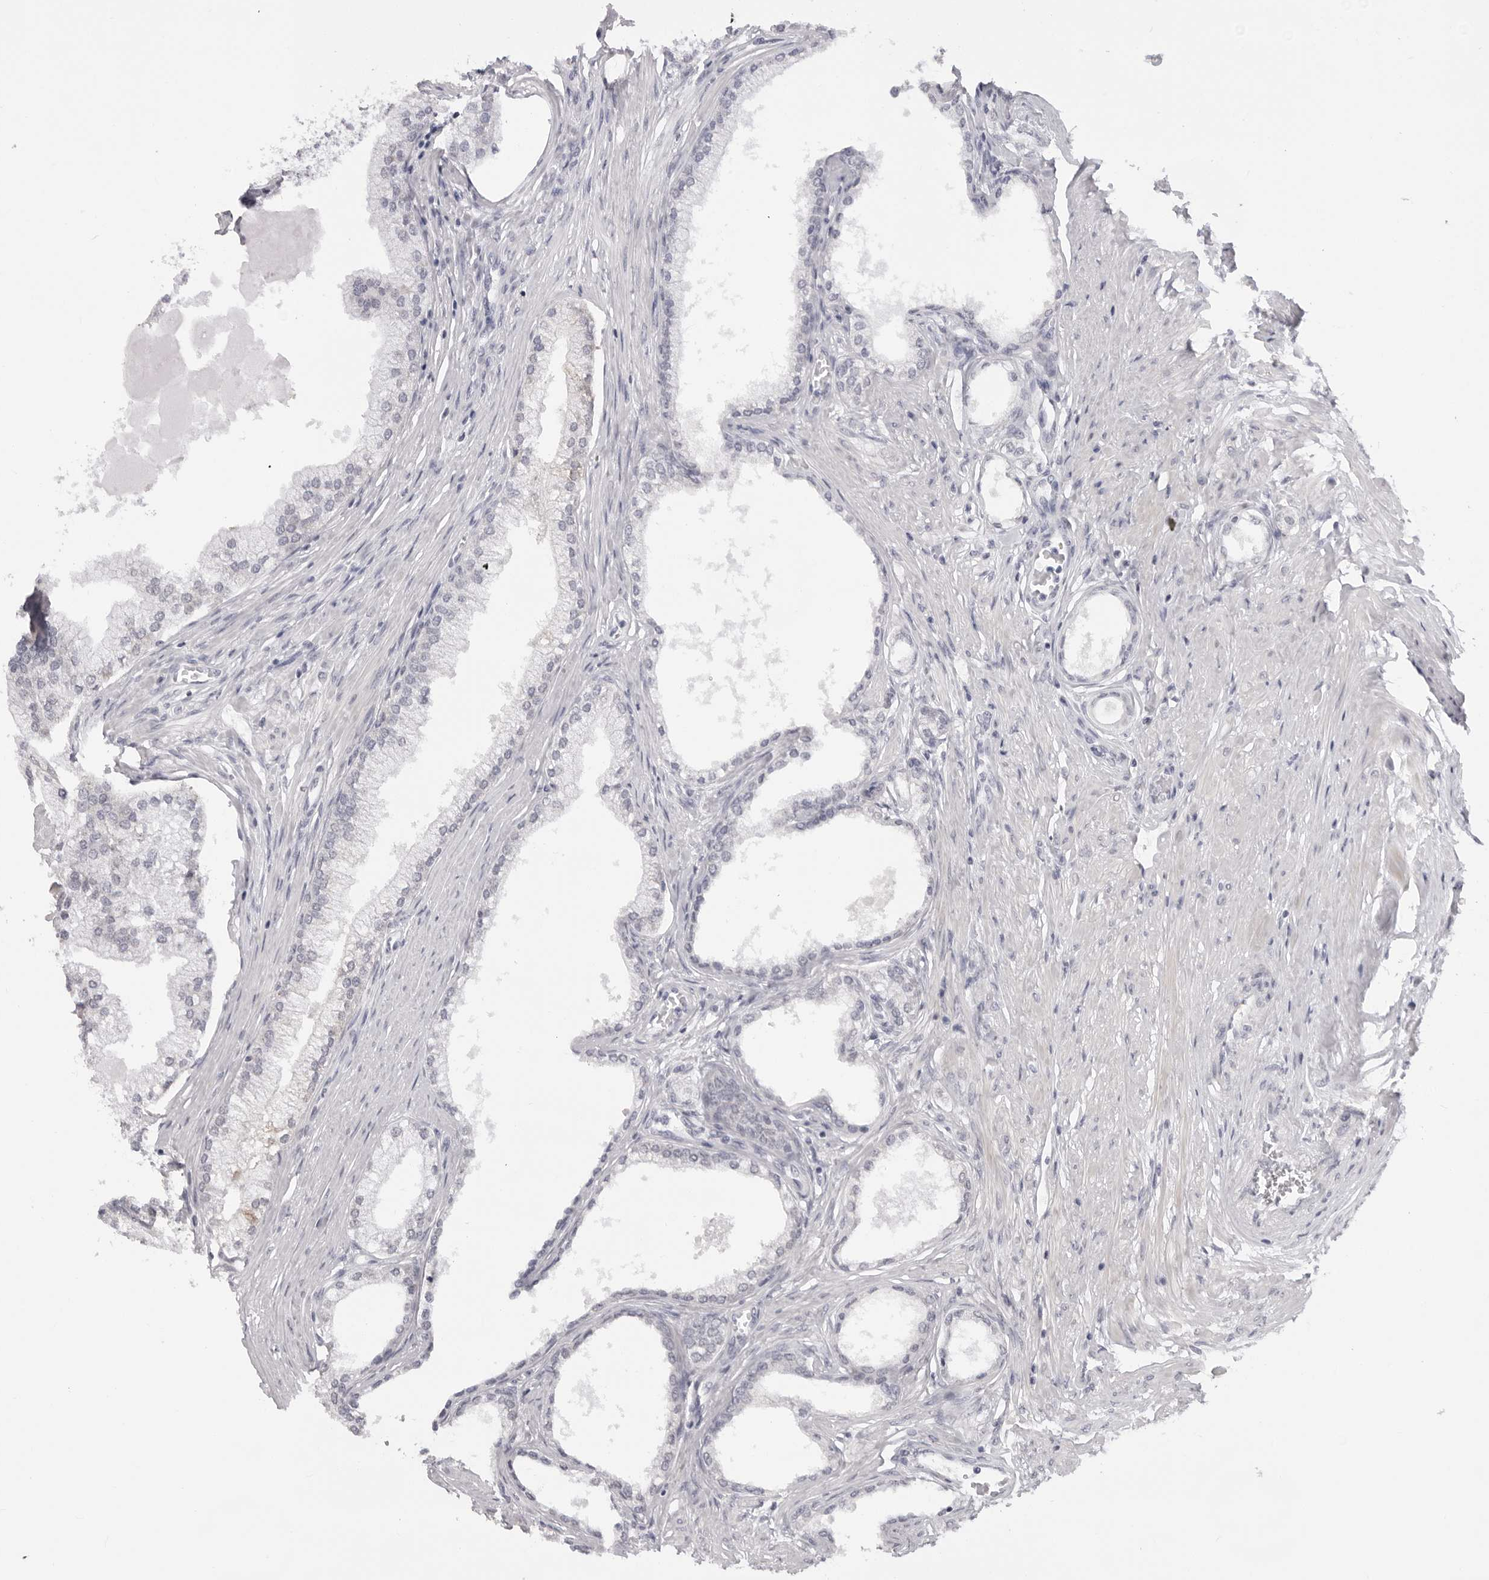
{"staining": {"intensity": "negative", "quantity": "none", "location": "none"}, "tissue": "prostate", "cell_type": "Glandular cells", "image_type": "normal", "snomed": [{"axis": "morphology", "description": "Normal tissue, NOS"}, {"axis": "morphology", "description": "Urothelial carcinoma, Low grade"}, {"axis": "topography", "description": "Urinary bladder"}, {"axis": "topography", "description": "Prostate"}], "caption": "A high-resolution photomicrograph shows immunohistochemistry staining of unremarkable prostate, which displays no significant staining in glandular cells. Brightfield microscopy of immunohistochemistry stained with DAB (brown) and hematoxylin (blue), captured at high magnification.", "gene": "ACP6", "patient": {"sex": "male", "age": 60}}